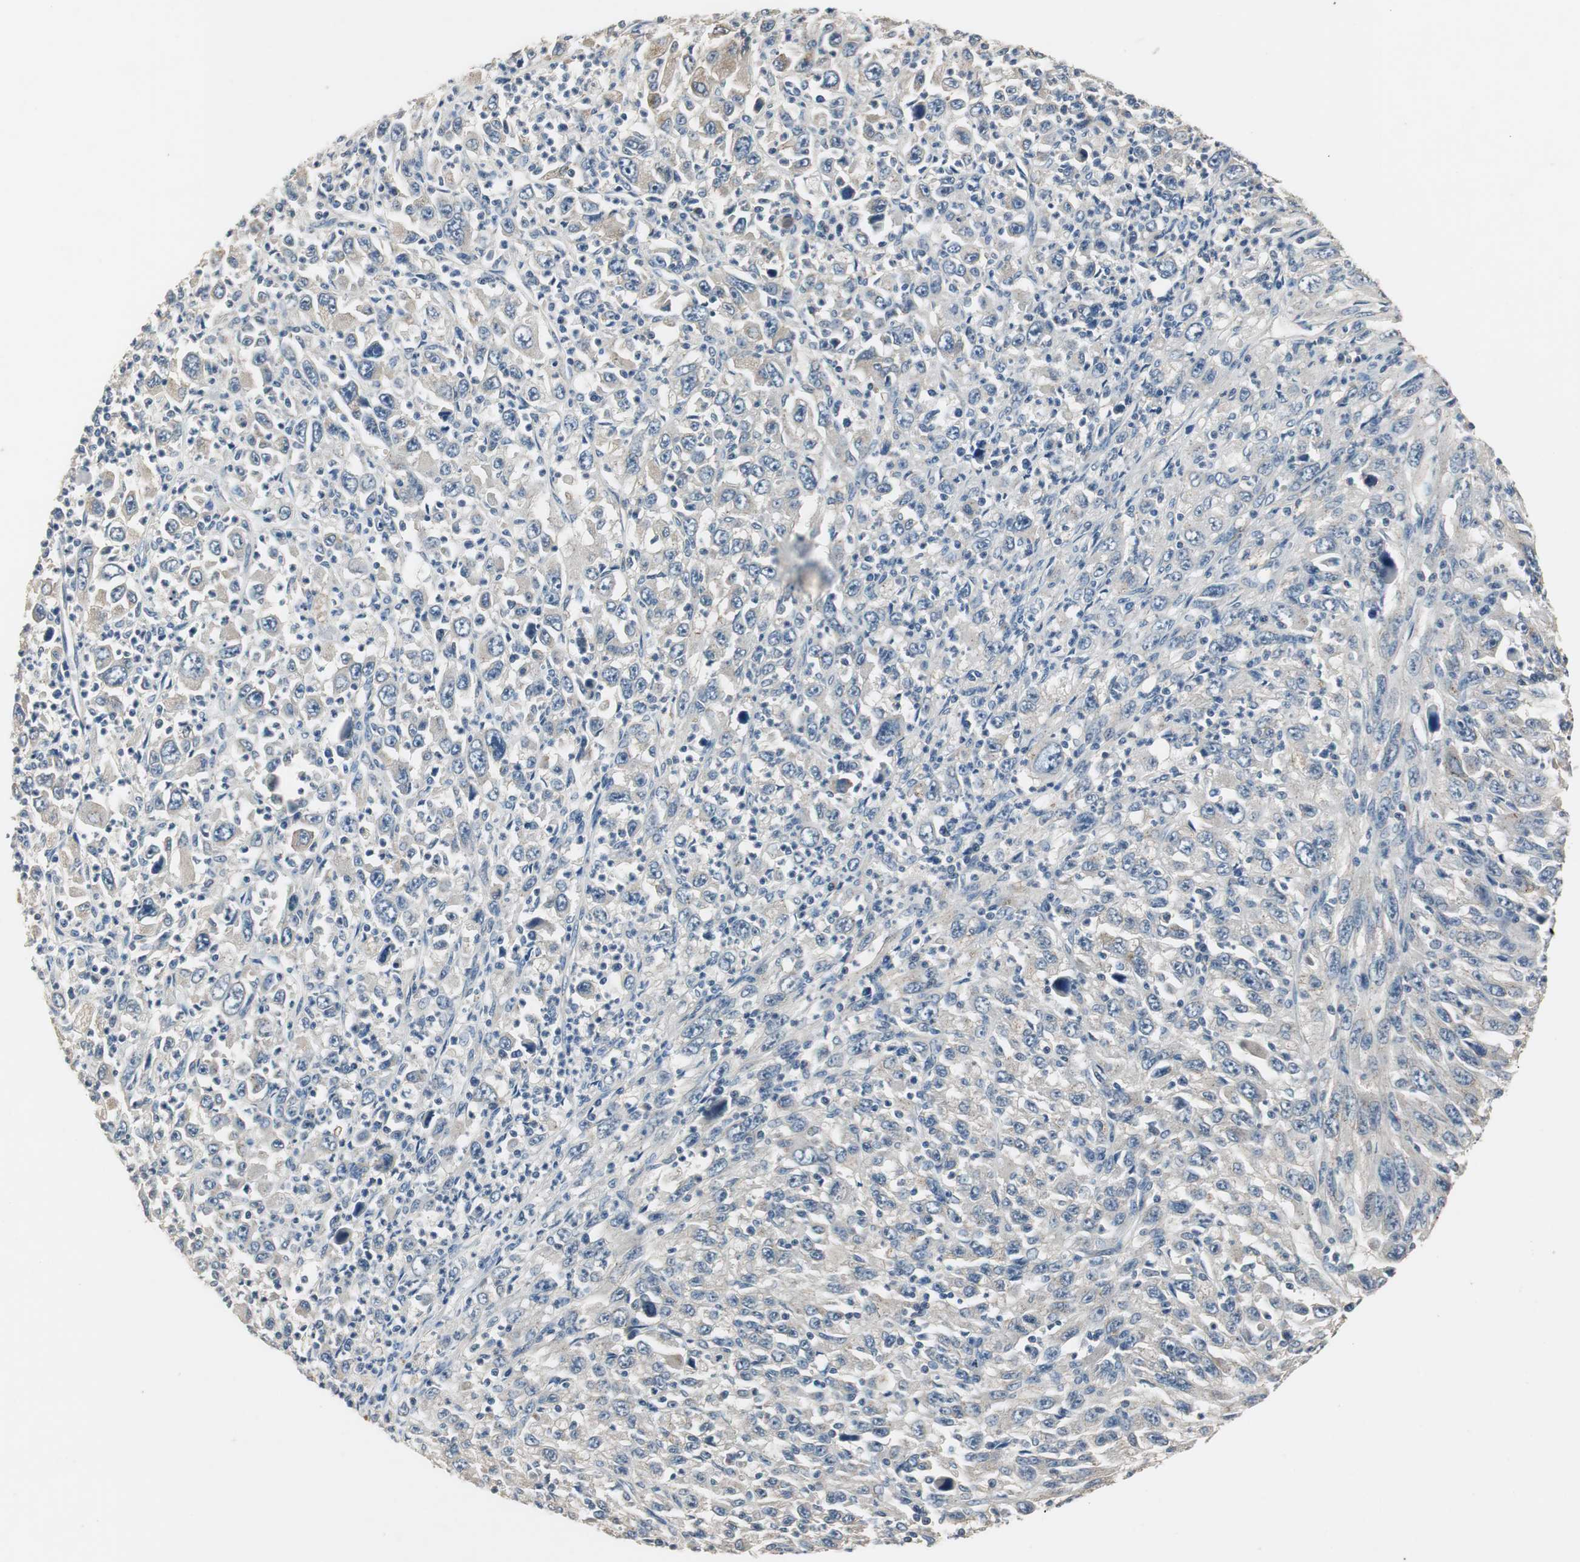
{"staining": {"intensity": "negative", "quantity": "none", "location": "none"}, "tissue": "melanoma", "cell_type": "Tumor cells", "image_type": "cancer", "snomed": [{"axis": "morphology", "description": "Malignant melanoma, Metastatic site"}, {"axis": "topography", "description": "Skin"}], "caption": "A photomicrograph of human malignant melanoma (metastatic site) is negative for staining in tumor cells.", "gene": "PTPRN2", "patient": {"sex": "female", "age": 56}}